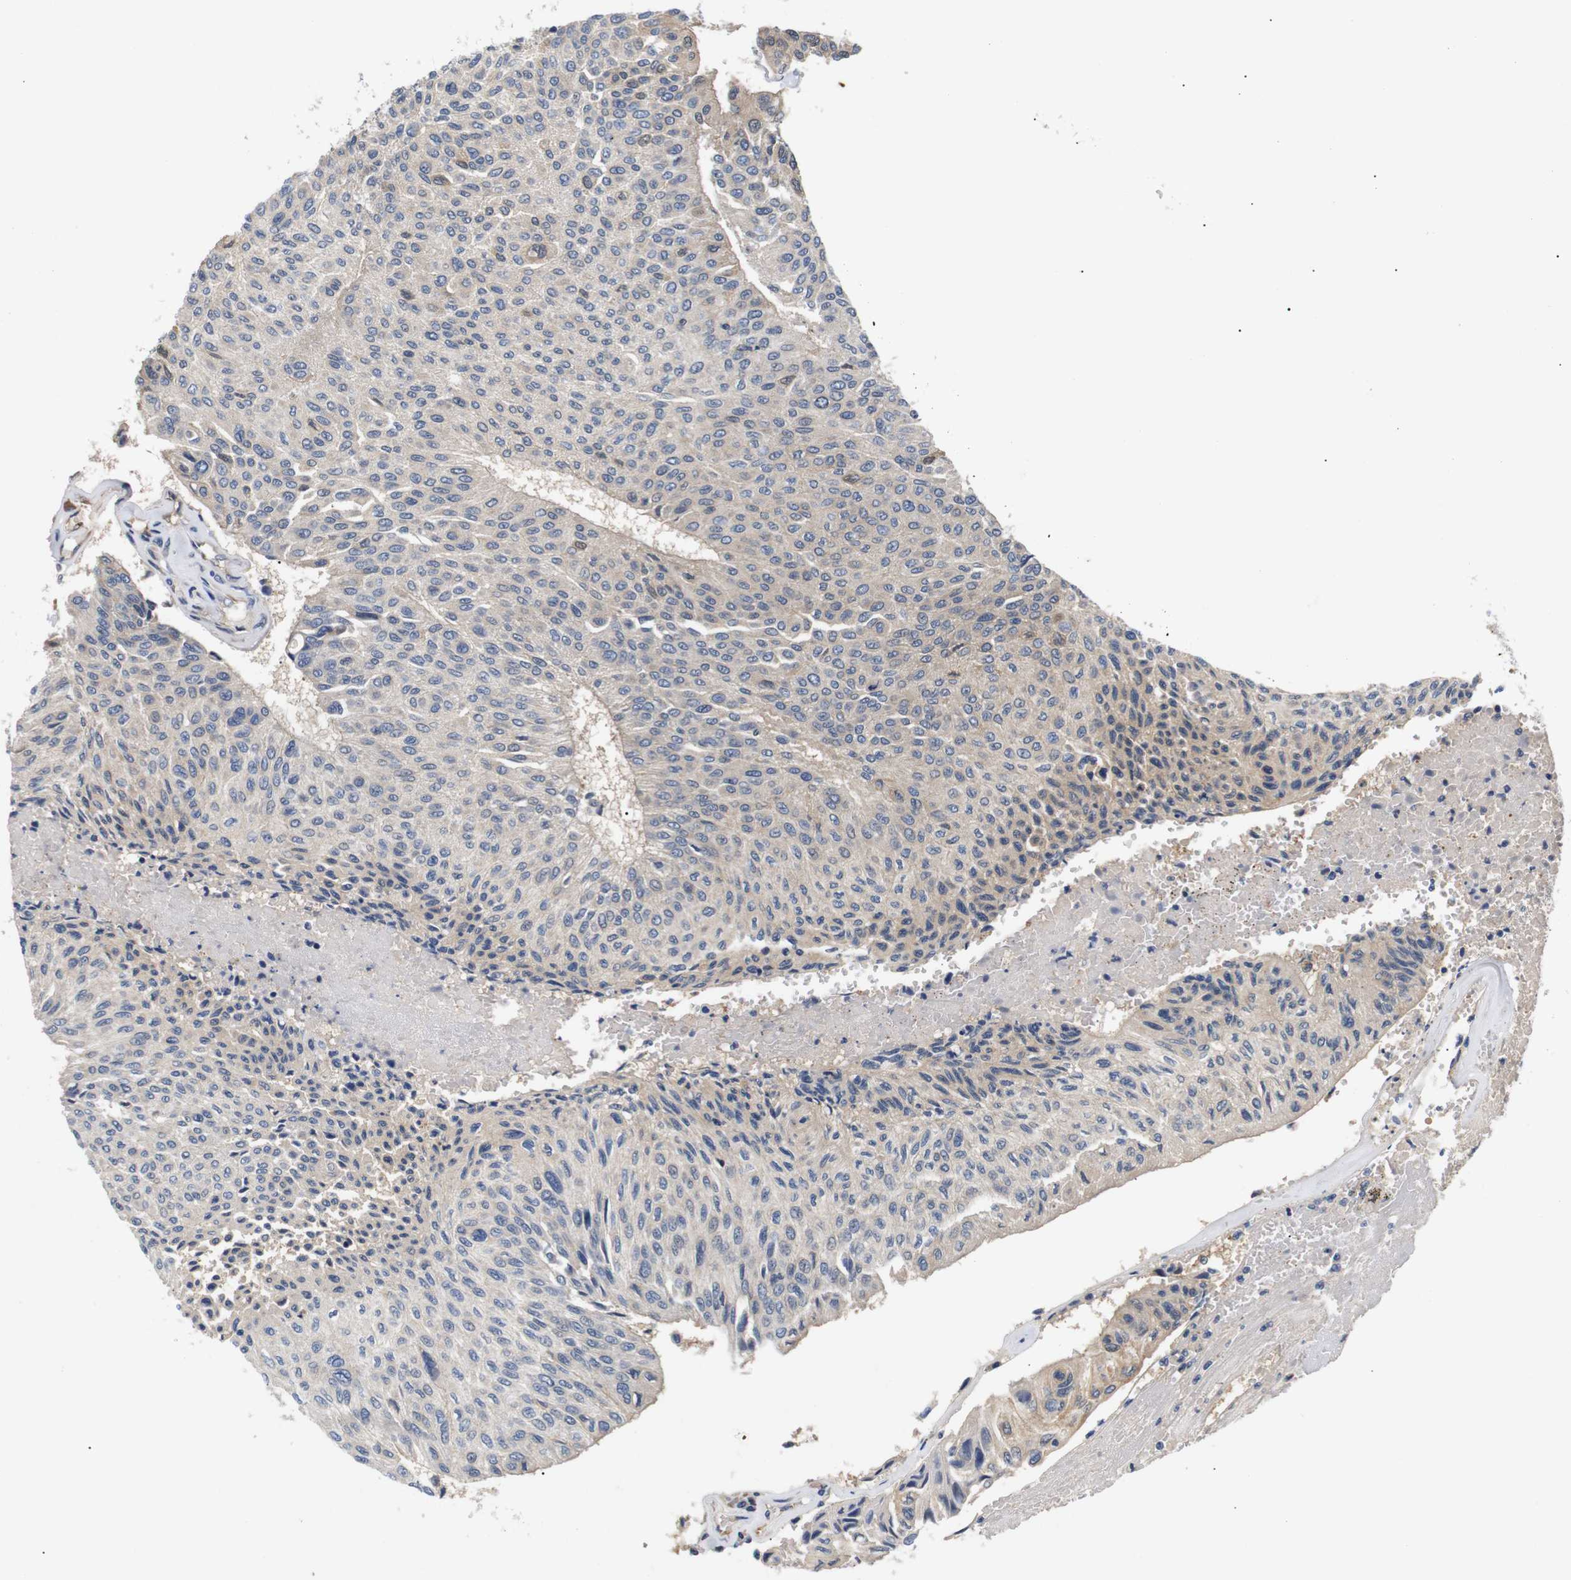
{"staining": {"intensity": "weak", "quantity": ">75%", "location": "cytoplasmic/membranous"}, "tissue": "urothelial cancer", "cell_type": "Tumor cells", "image_type": "cancer", "snomed": [{"axis": "morphology", "description": "Urothelial carcinoma, High grade"}, {"axis": "topography", "description": "Urinary bladder"}], "caption": "Protein staining of urothelial carcinoma (high-grade) tissue displays weak cytoplasmic/membranous staining in approximately >75% of tumor cells.", "gene": "RIPK1", "patient": {"sex": "male", "age": 66}}